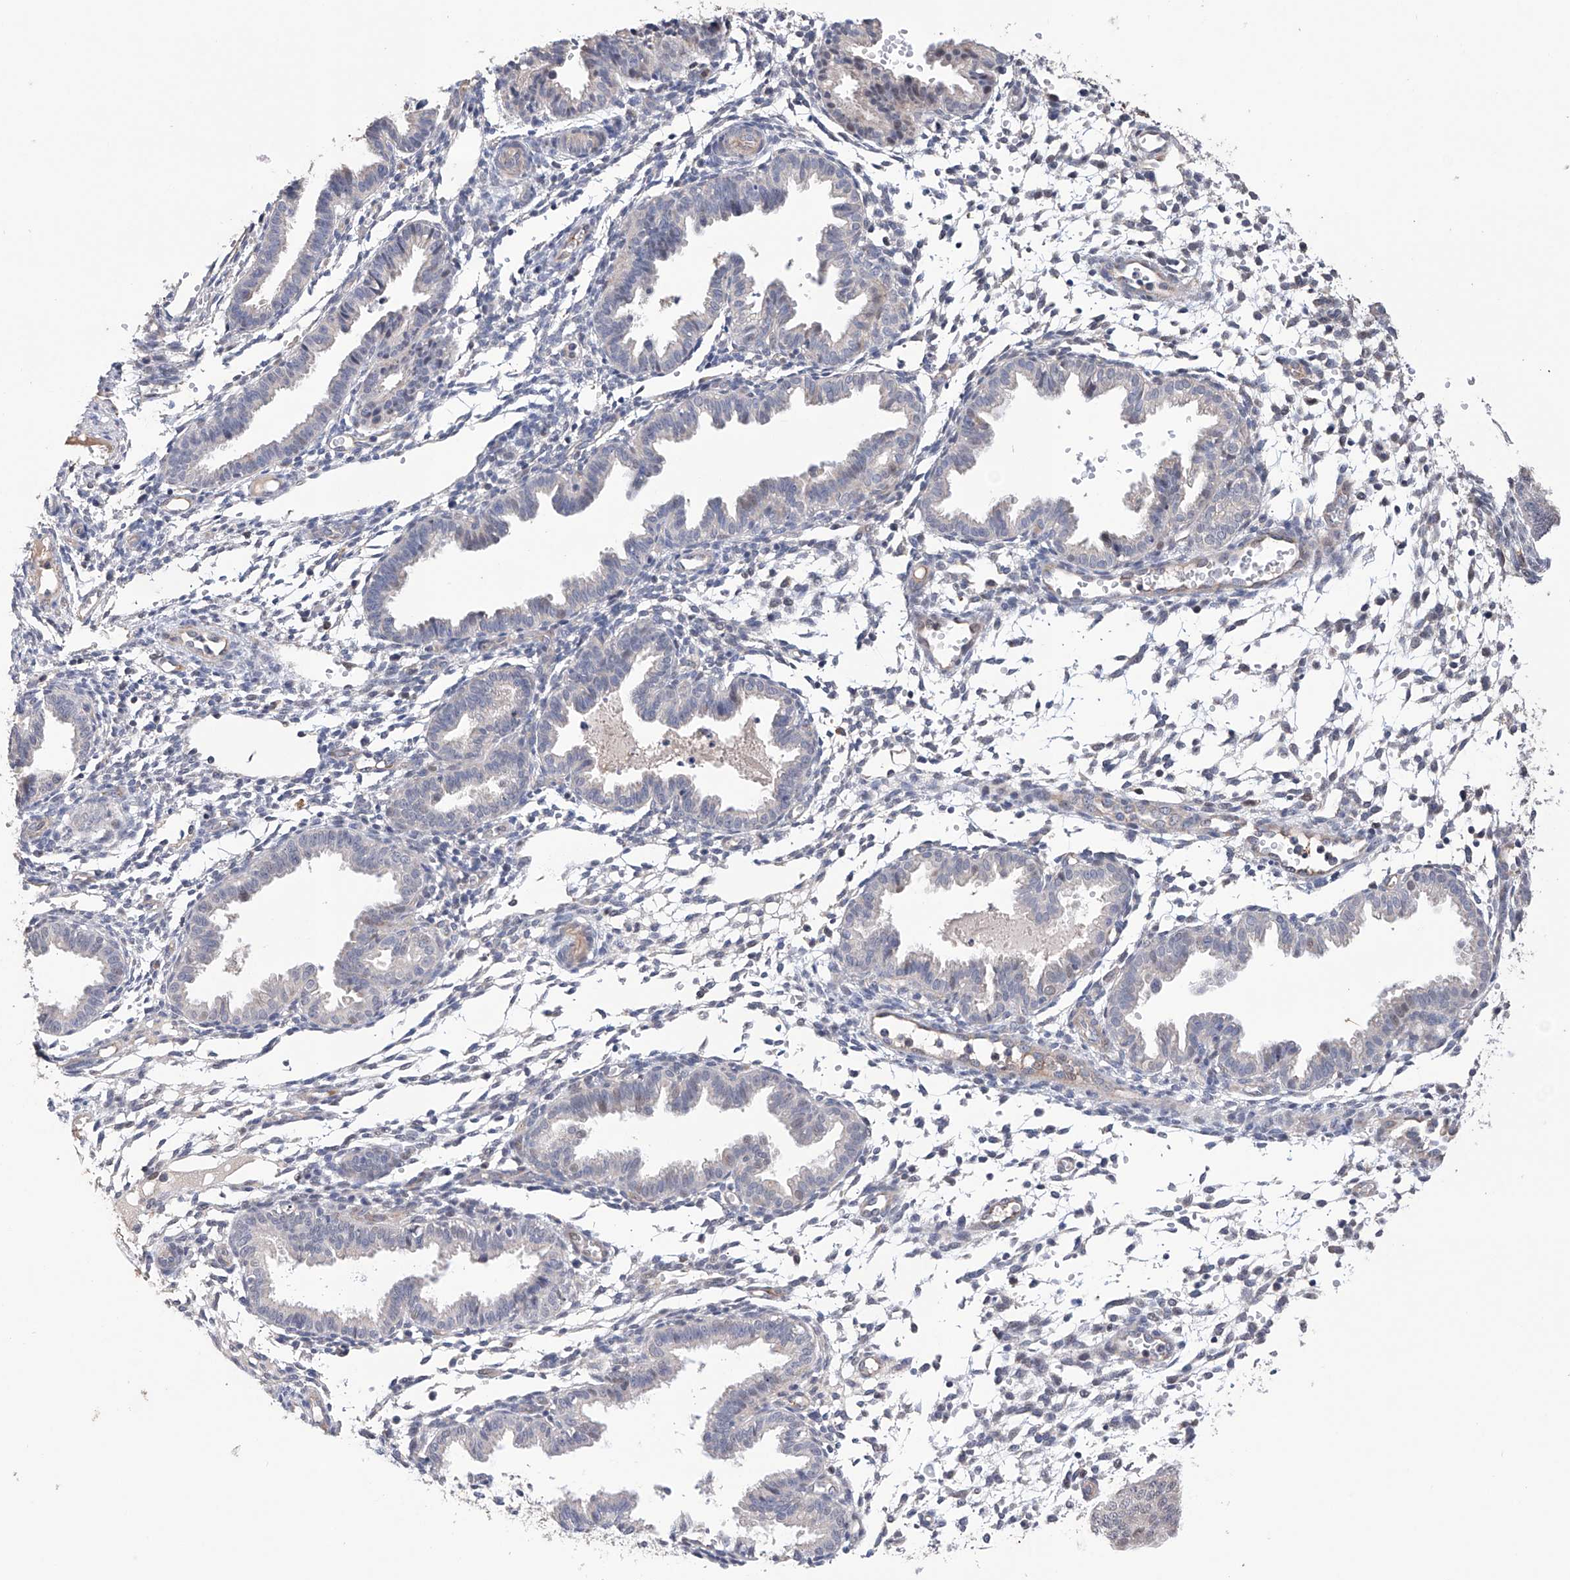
{"staining": {"intensity": "negative", "quantity": "none", "location": "none"}, "tissue": "endometrium", "cell_type": "Cells in endometrial stroma", "image_type": "normal", "snomed": [{"axis": "morphology", "description": "Normal tissue, NOS"}, {"axis": "topography", "description": "Endometrium"}], "caption": "Micrograph shows no protein positivity in cells in endometrial stroma of benign endometrium. (DAB IHC with hematoxylin counter stain).", "gene": "AFG1L", "patient": {"sex": "female", "age": 33}}